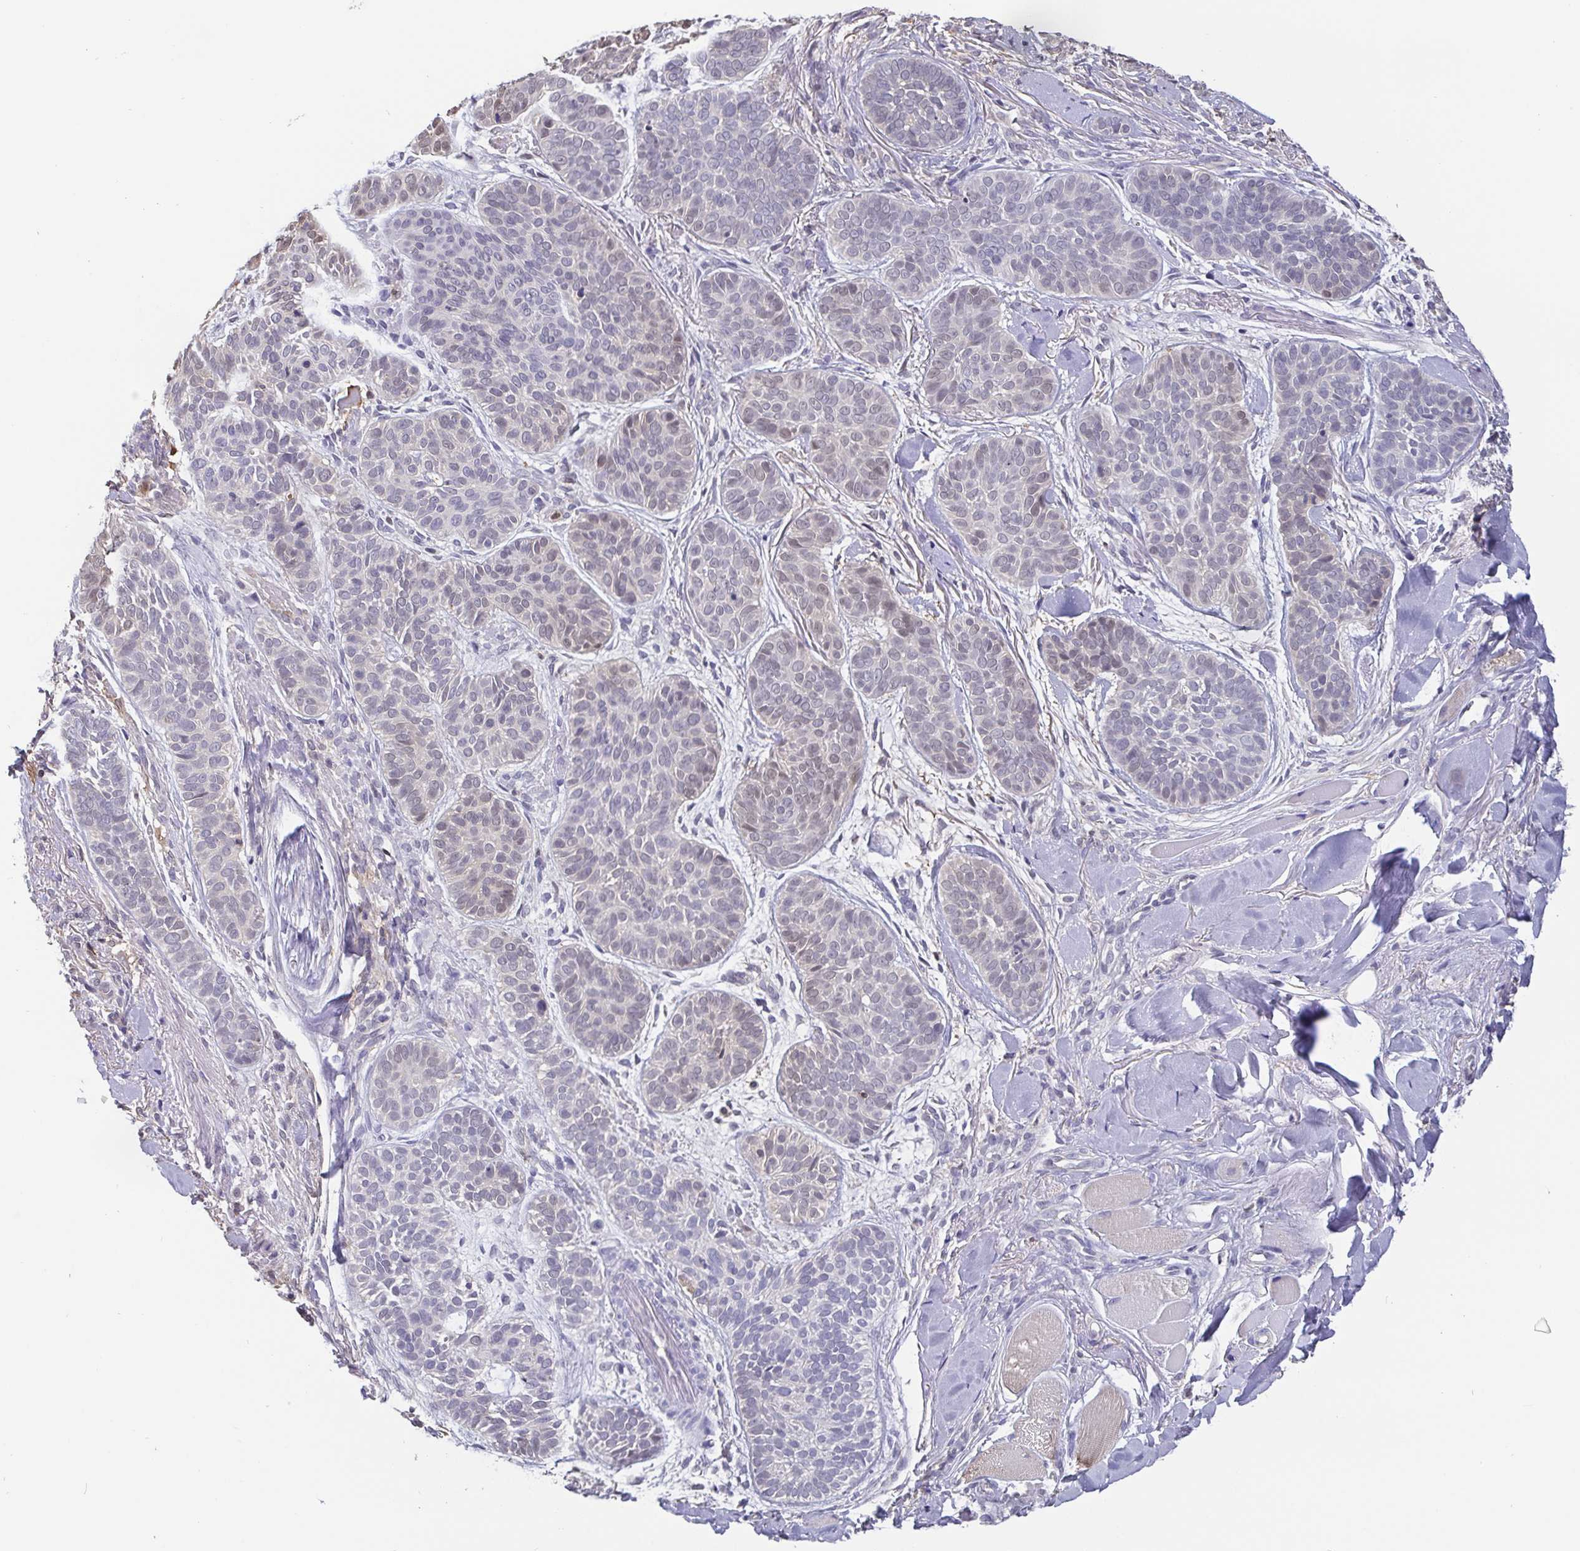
{"staining": {"intensity": "weak", "quantity": "<25%", "location": "nuclear"}, "tissue": "skin cancer", "cell_type": "Tumor cells", "image_type": "cancer", "snomed": [{"axis": "morphology", "description": "Basal cell carcinoma"}, {"axis": "topography", "description": "Skin"}, {"axis": "topography", "description": "Skin of nose"}], "caption": "This is a photomicrograph of immunohistochemistry (IHC) staining of skin basal cell carcinoma, which shows no positivity in tumor cells.", "gene": "IDH1", "patient": {"sex": "female", "age": 81}}